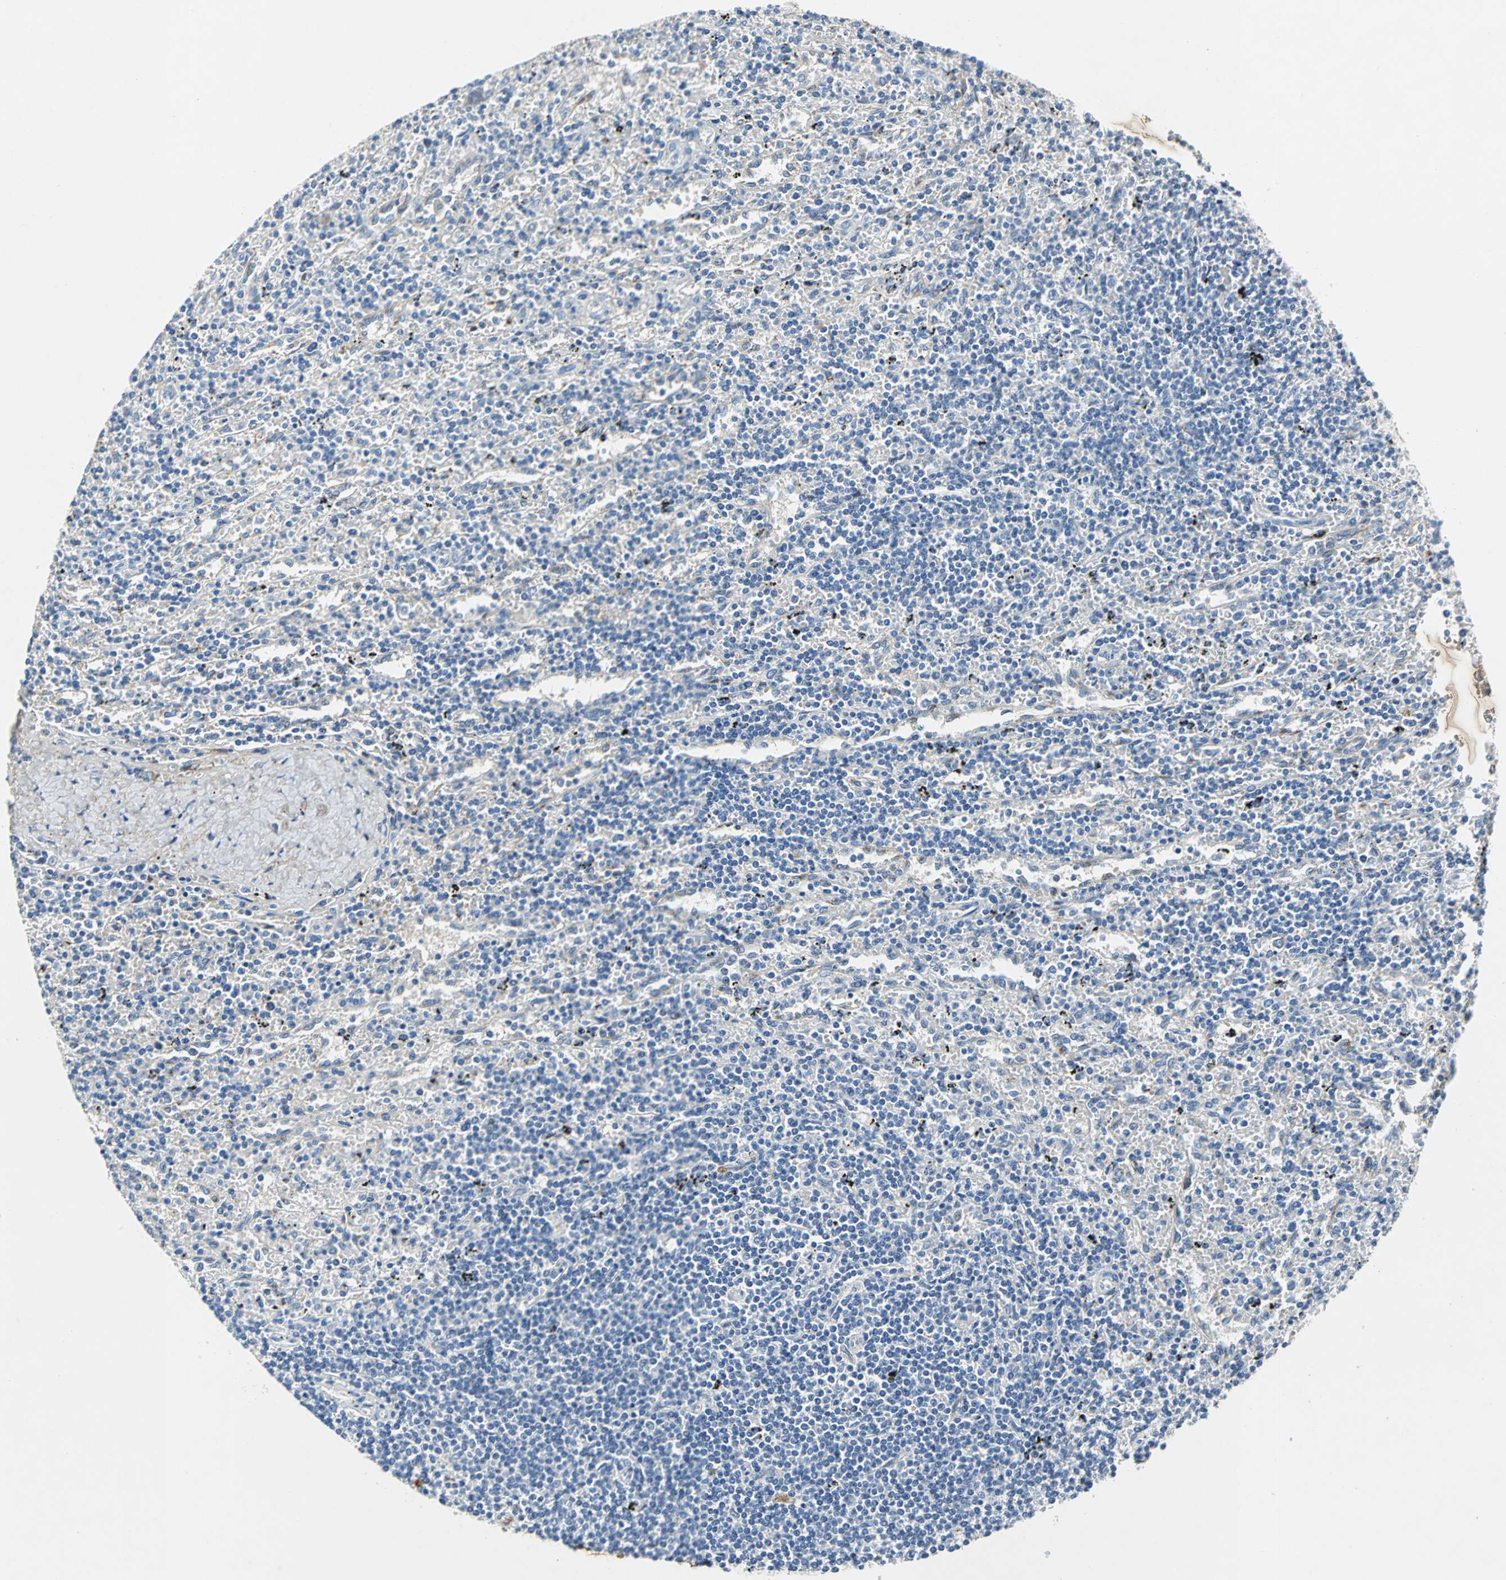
{"staining": {"intensity": "negative", "quantity": "none", "location": "none"}, "tissue": "lymphoma", "cell_type": "Tumor cells", "image_type": "cancer", "snomed": [{"axis": "morphology", "description": "Malignant lymphoma, non-Hodgkin's type, Low grade"}, {"axis": "topography", "description": "Spleen"}], "caption": "Tumor cells show no significant expression in malignant lymphoma, non-Hodgkin's type (low-grade). The staining is performed using DAB (3,3'-diaminobenzidine) brown chromogen with nuclei counter-stained in using hematoxylin.", "gene": "EFNB3", "patient": {"sex": "male", "age": 76}}